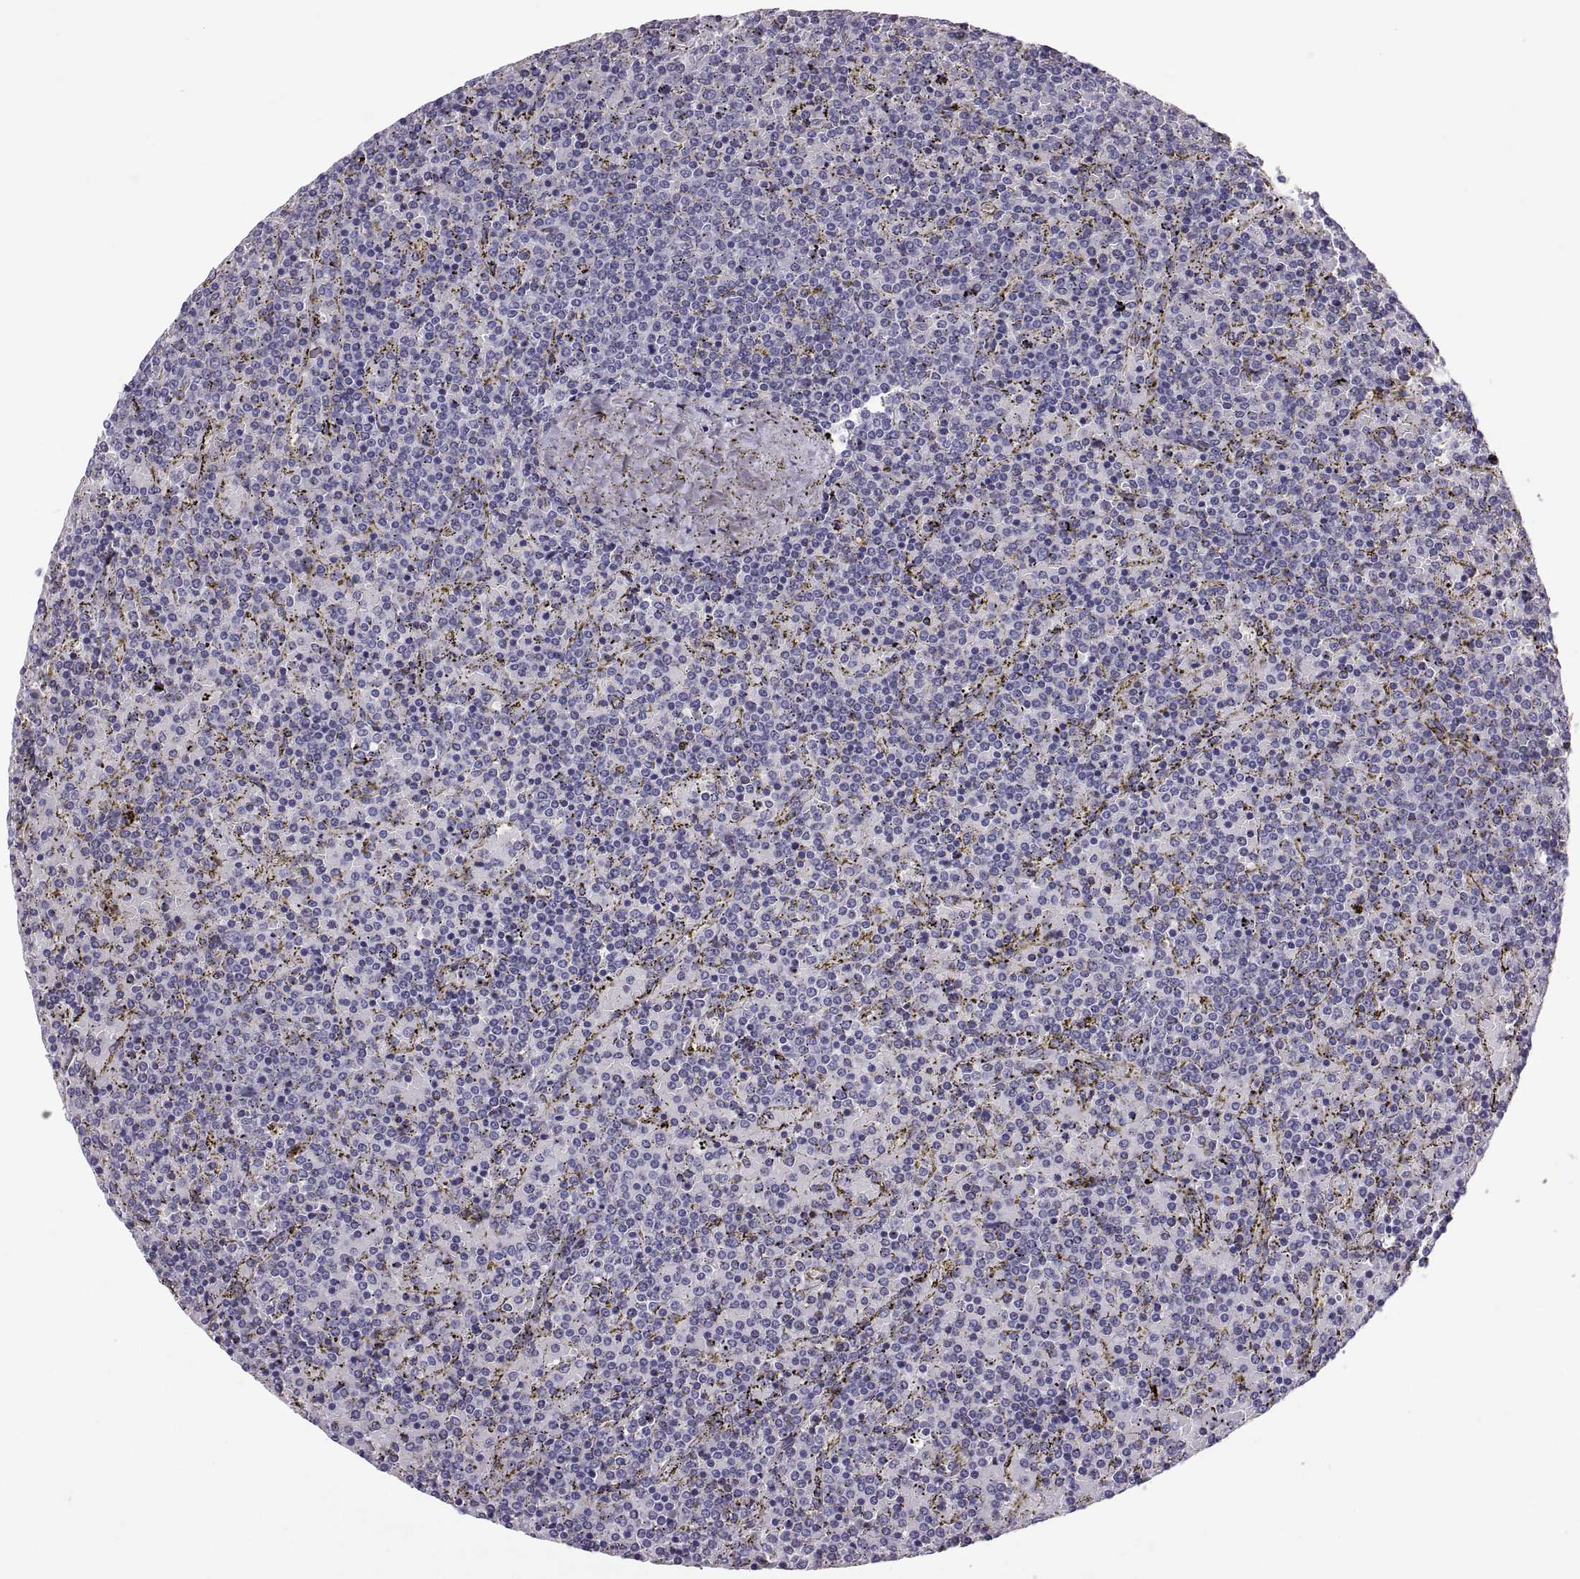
{"staining": {"intensity": "negative", "quantity": "none", "location": "none"}, "tissue": "lymphoma", "cell_type": "Tumor cells", "image_type": "cancer", "snomed": [{"axis": "morphology", "description": "Malignant lymphoma, non-Hodgkin's type, Low grade"}, {"axis": "topography", "description": "Spleen"}], "caption": "This image is of low-grade malignant lymphoma, non-Hodgkin's type stained with immunohistochemistry (IHC) to label a protein in brown with the nuclei are counter-stained blue. There is no positivity in tumor cells.", "gene": "PTN", "patient": {"sex": "female", "age": 77}}